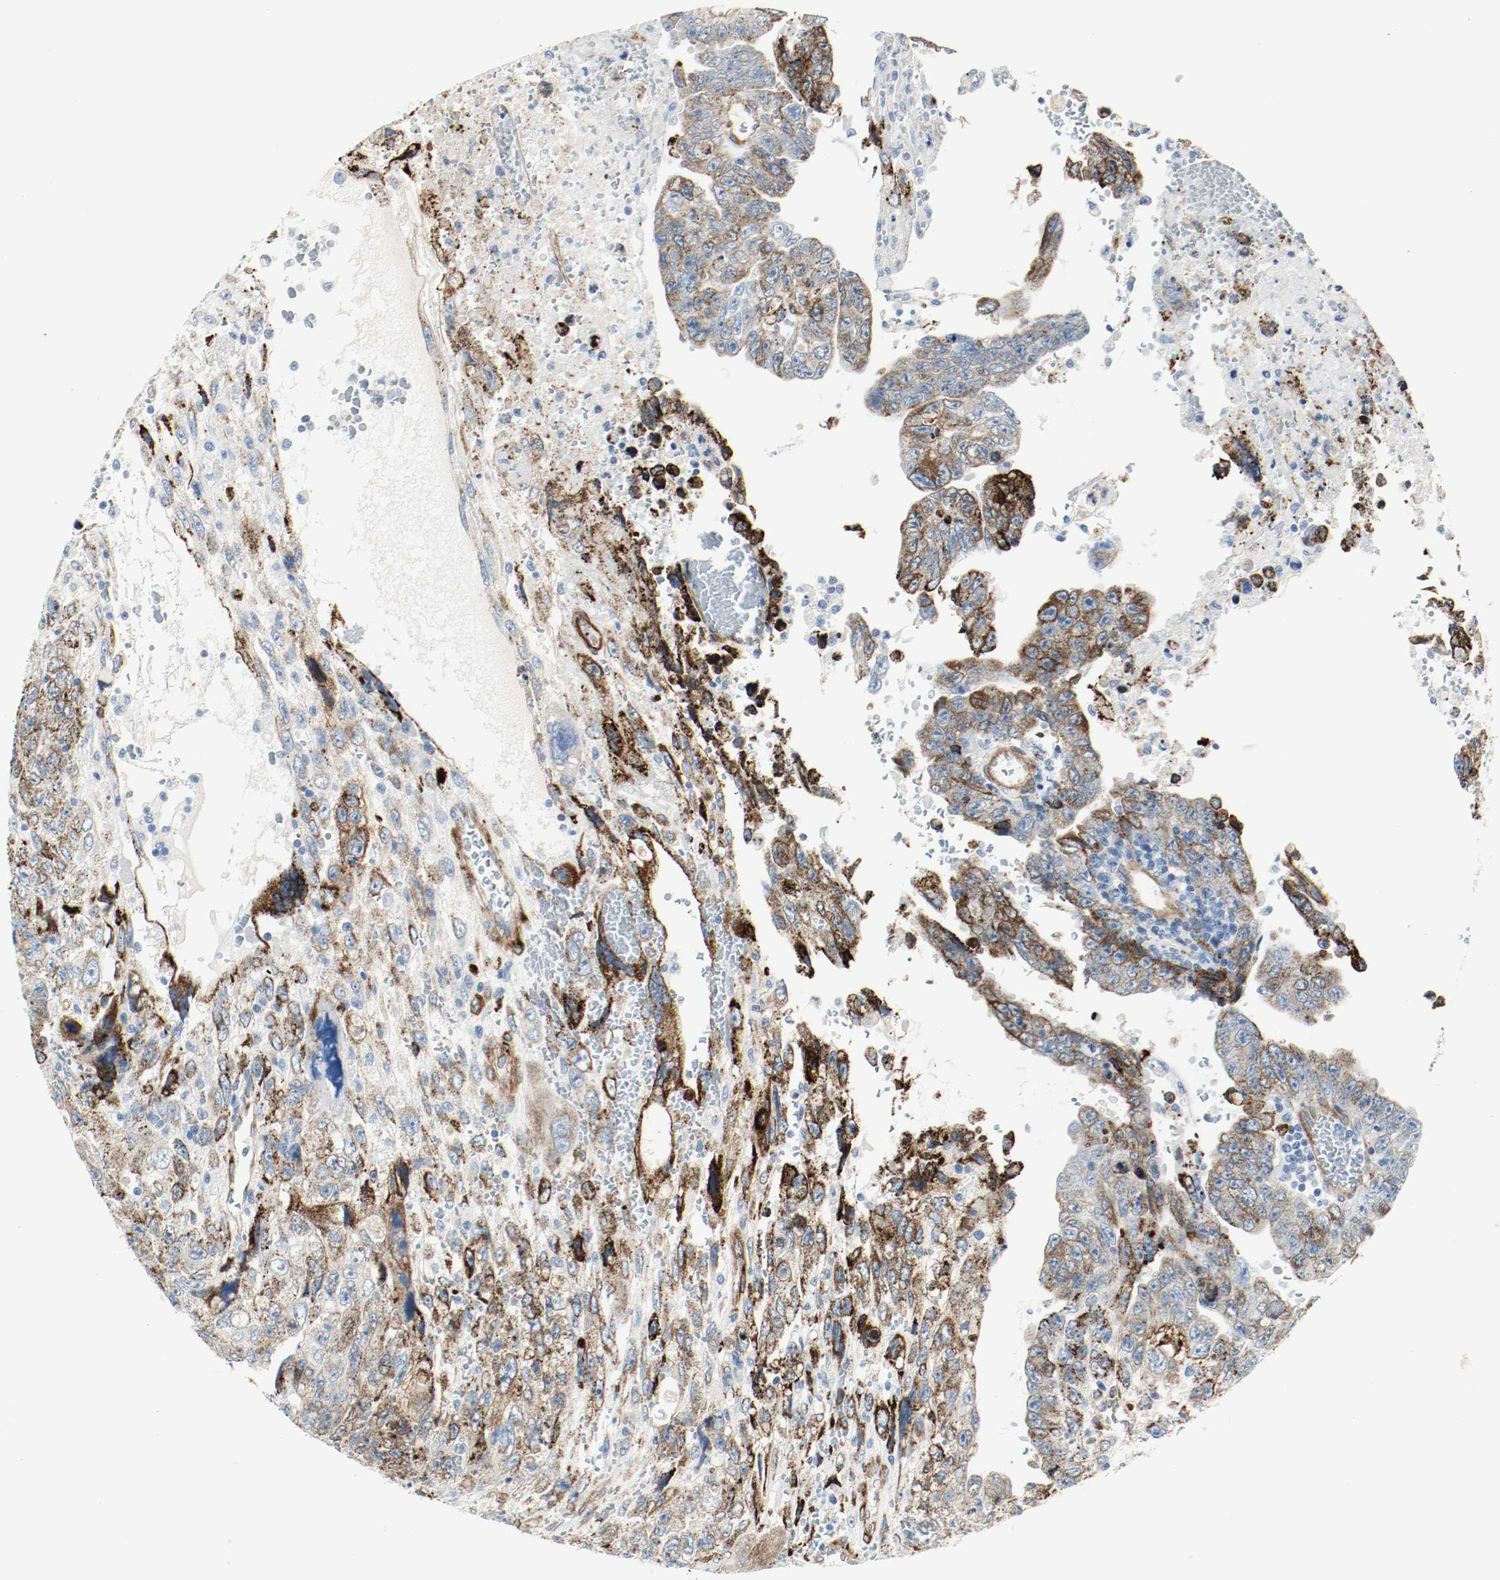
{"staining": {"intensity": "moderate", "quantity": "25%-75%", "location": "cytoplasmic/membranous"}, "tissue": "testis cancer", "cell_type": "Tumor cells", "image_type": "cancer", "snomed": [{"axis": "morphology", "description": "Carcinoma, Embryonal, NOS"}, {"axis": "topography", "description": "Testis"}], "caption": "Testis embryonal carcinoma was stained to show a protein in brown. There is medium levels of moderate cytoplasmic/membranous expression in approximately 25%-75% of tumor cells. (Brightfield microscopy of DAB IHC at high magnification).", "gene": "LAMB1", "patient": {"sex": "male", "age": 28}}